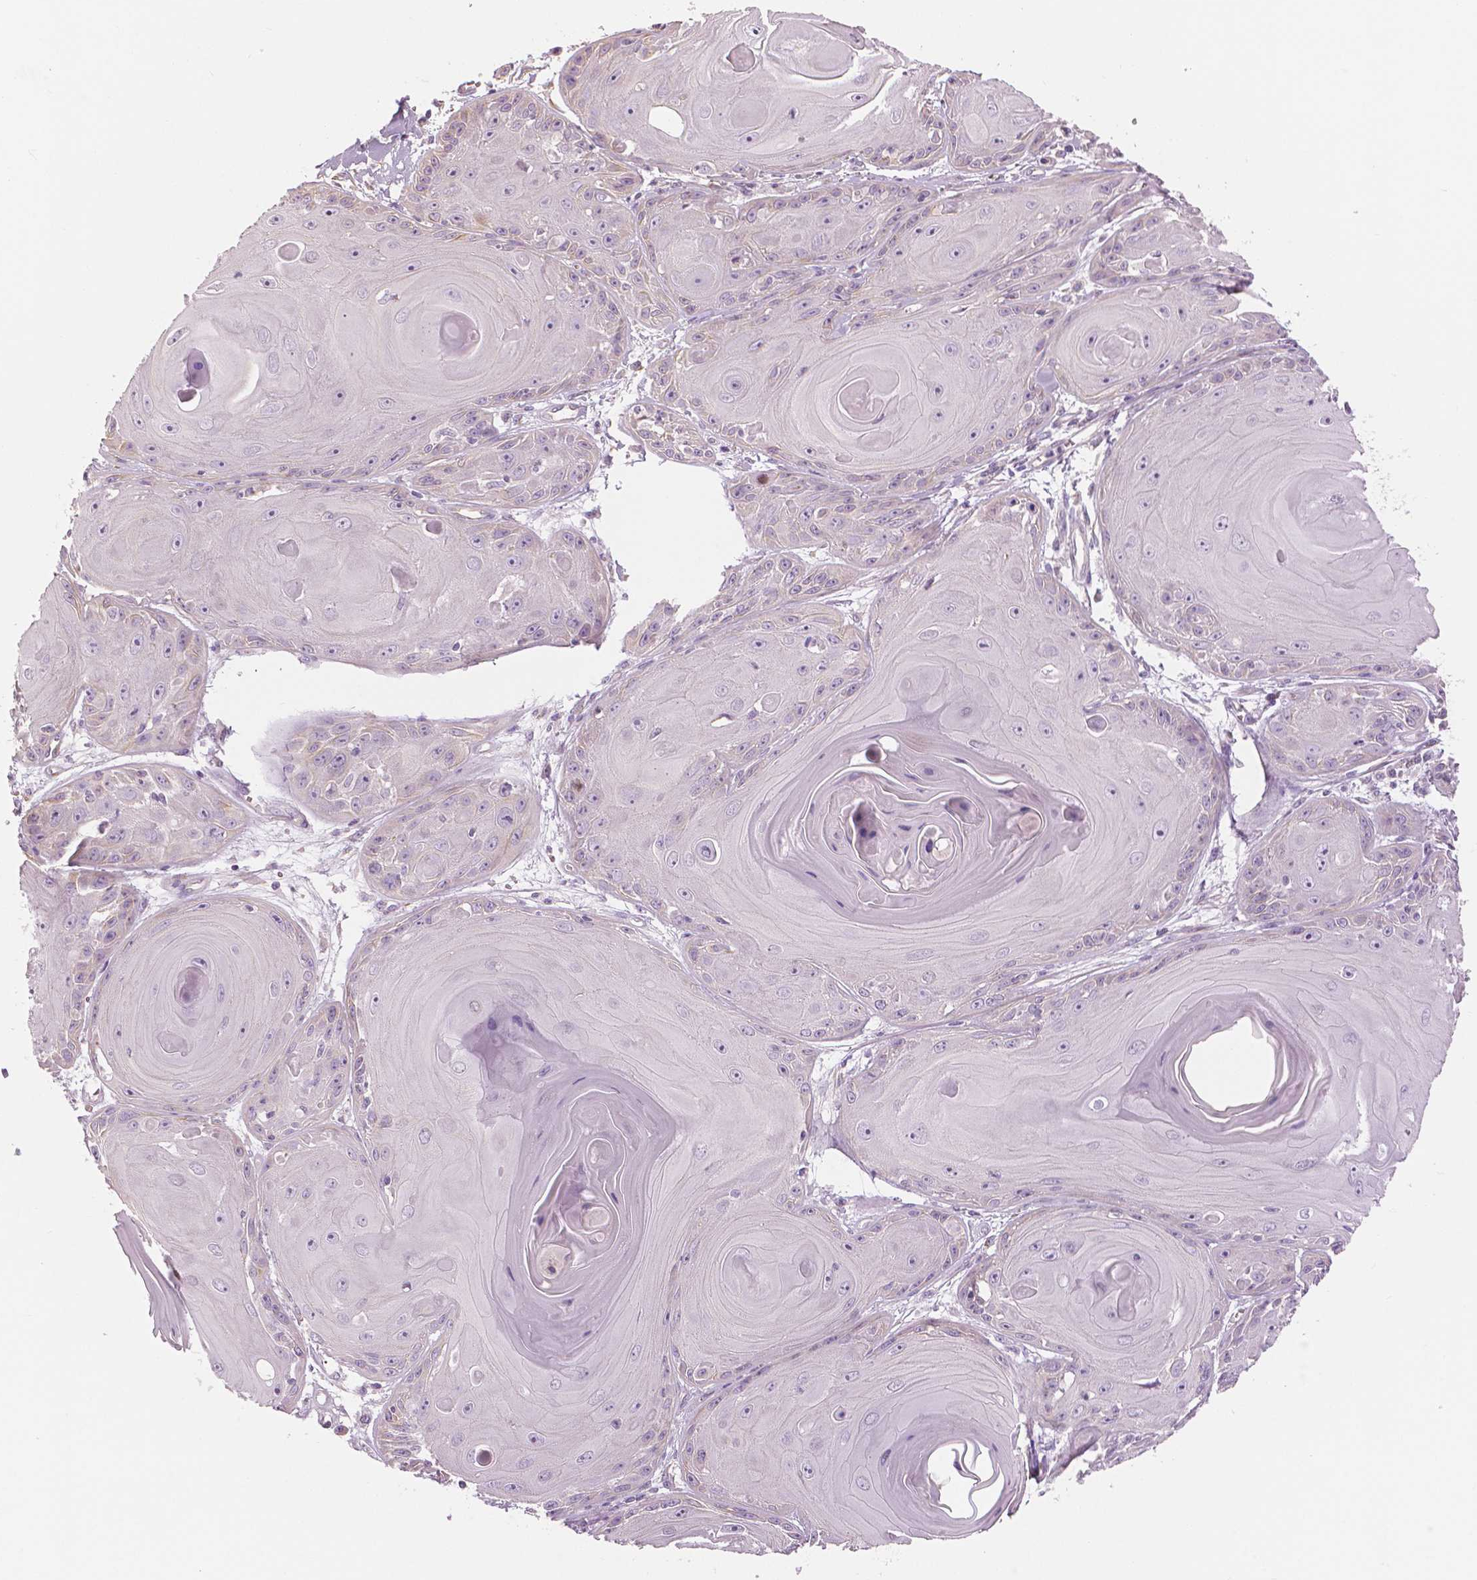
{"staining": {"intensity": "negative", "quantity": "none", "location": "none"}, "tissue": "skin cancer", "cell_type": "Tumor cells", "image_type": "cancer", "snomed": [{"axis": "morphology", "description": "Squamous cell carcinoma, NOS"}, {"axis": "topography", "description": "Skin"}, {"axis": "topography", "description": "Vulva"}], "caption": "Immunohistochemistry of human skin cancer (squamous cell carcinoma) displays no staining in tumor cells.", "gene": "SLC24A1", "patient": {"sex": "female", "age": 85}}